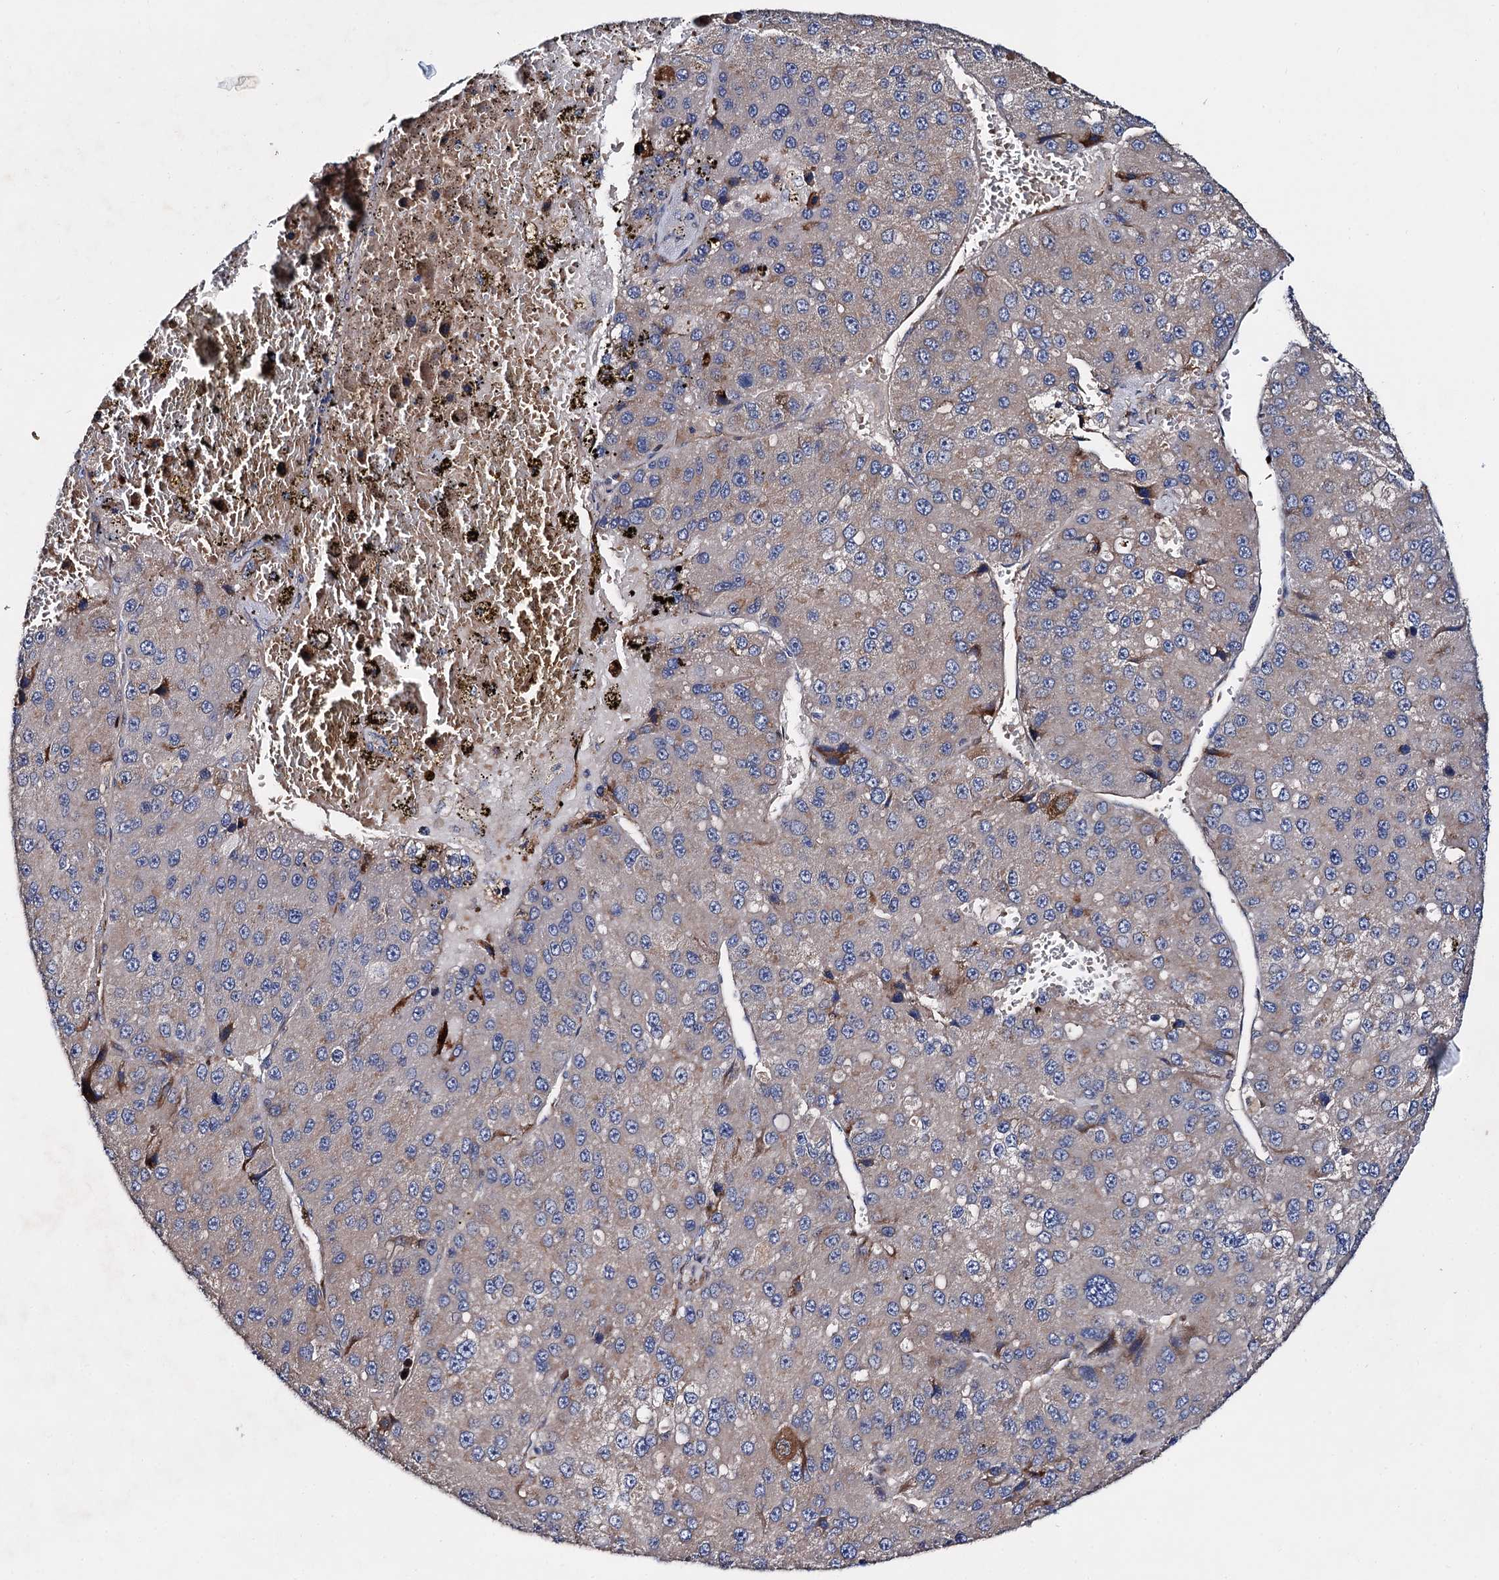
{"staining": {"intensity": "weak", "quantity": "25%-75%", "location": "cytoplasmic/membranous"}, "tissue": "liver cancer", "cell_type": "Tumor cells", "image_type": "cancer", "snomed": [{"axis": "morphology", "description": "Carcinoma, Hepatocellular, NOS"}, {"axis": "topography", "description": "Liver"}], "caption": "Tumor cells exhibit weak cytoplasmic/membranous staining in approximately 25%-75% of cells in liver cancer (hepatocellular carcinoma).", "gene": "ISM2", "patient": {"sex": "female", "age": 73}}